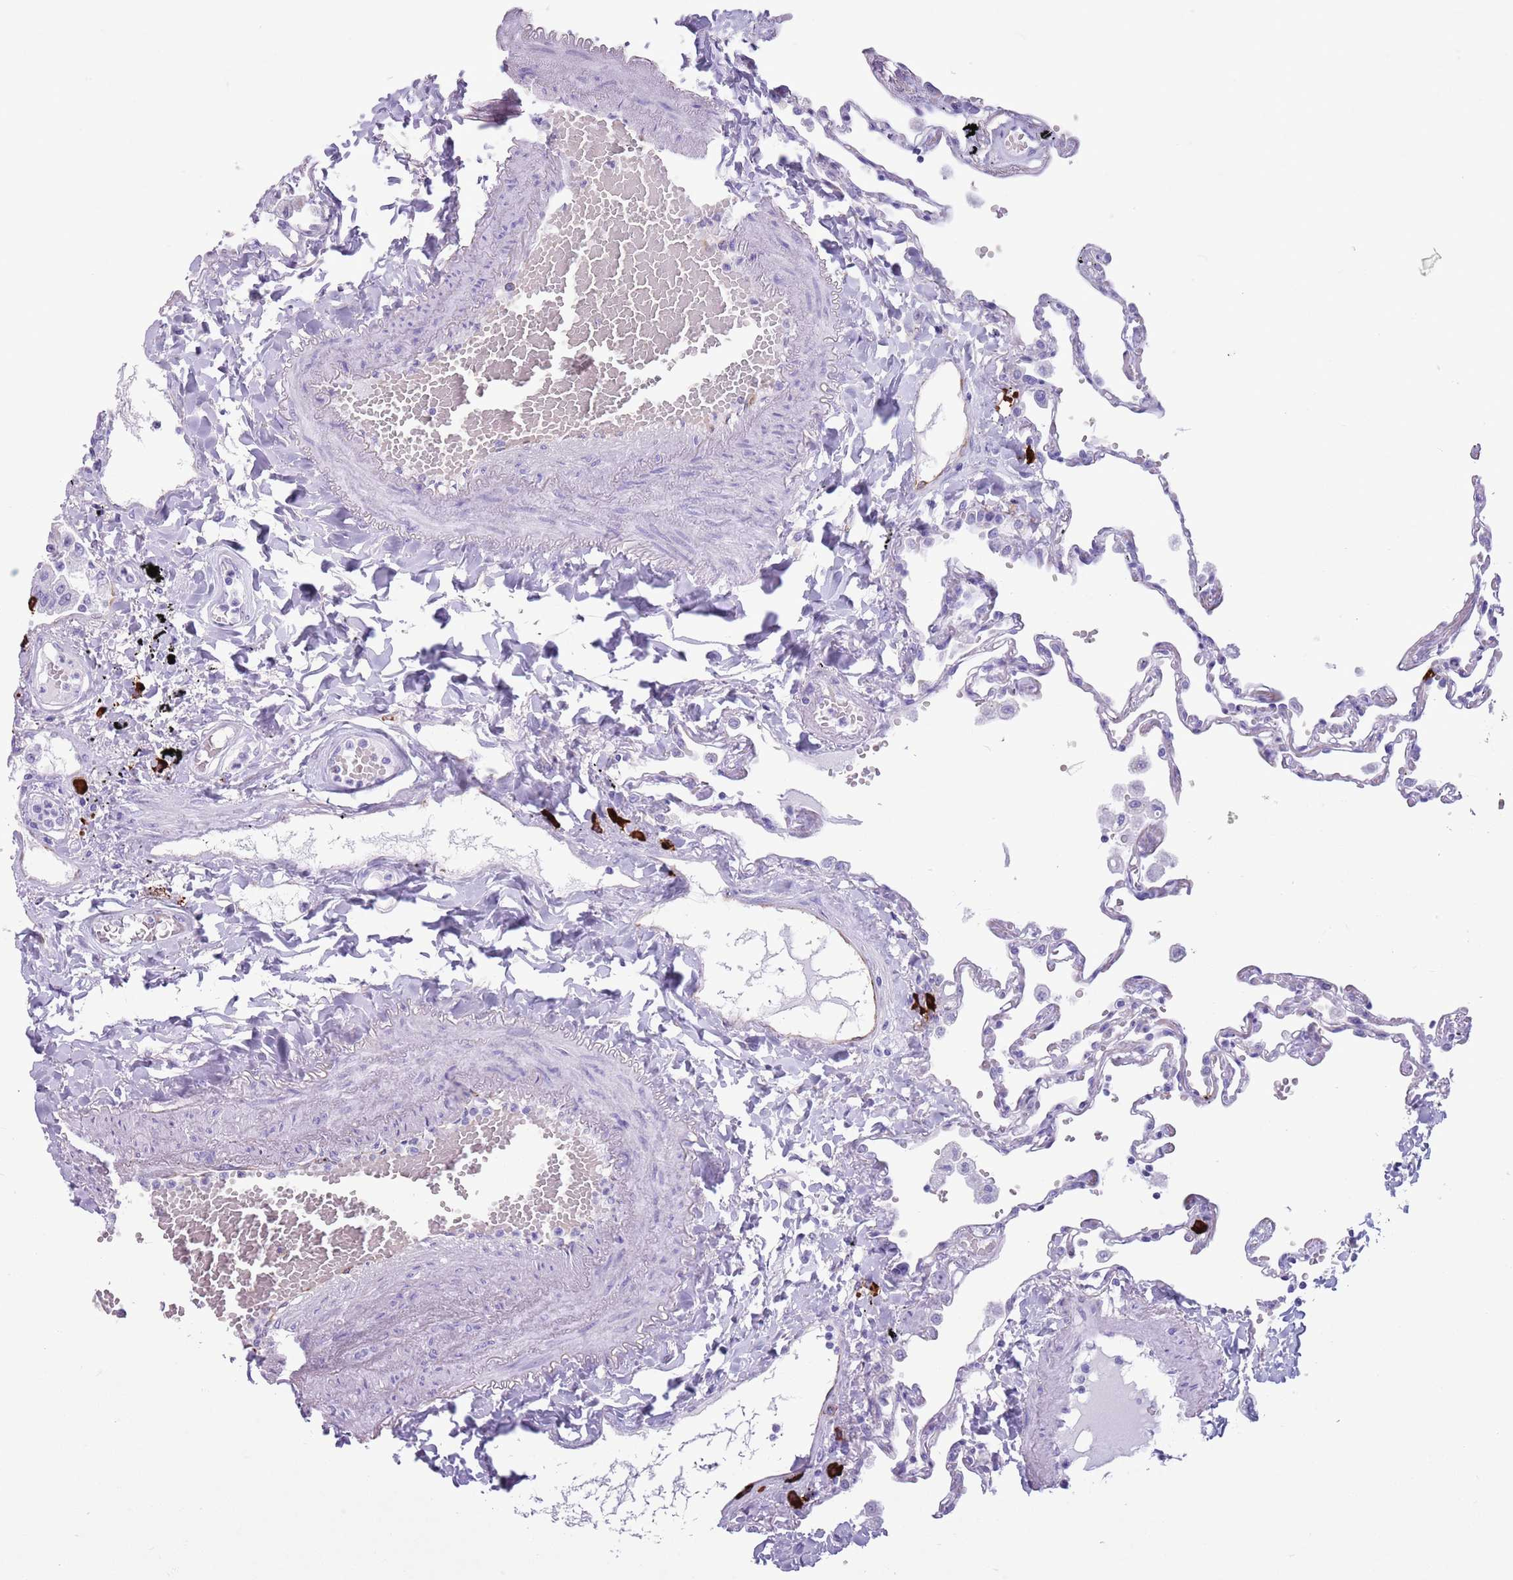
{"staining": {"intensity": "negative", "quantity": "none", "location": "none"}, "tissue": "lung", "cell_type": "Alveolar cells", "image_type": "normal", "snomed": [{"axis": "morphology", "description": "Normal tissue, NOS"}, {"axis": "topography", "description": "Lung"}], "caption": "Immunohistochemical staining of benign human lung displays no significant expression in alveolar cells.", "gene": "ENSG00000263020", "patient": {"sex": "female", "age": 67}}